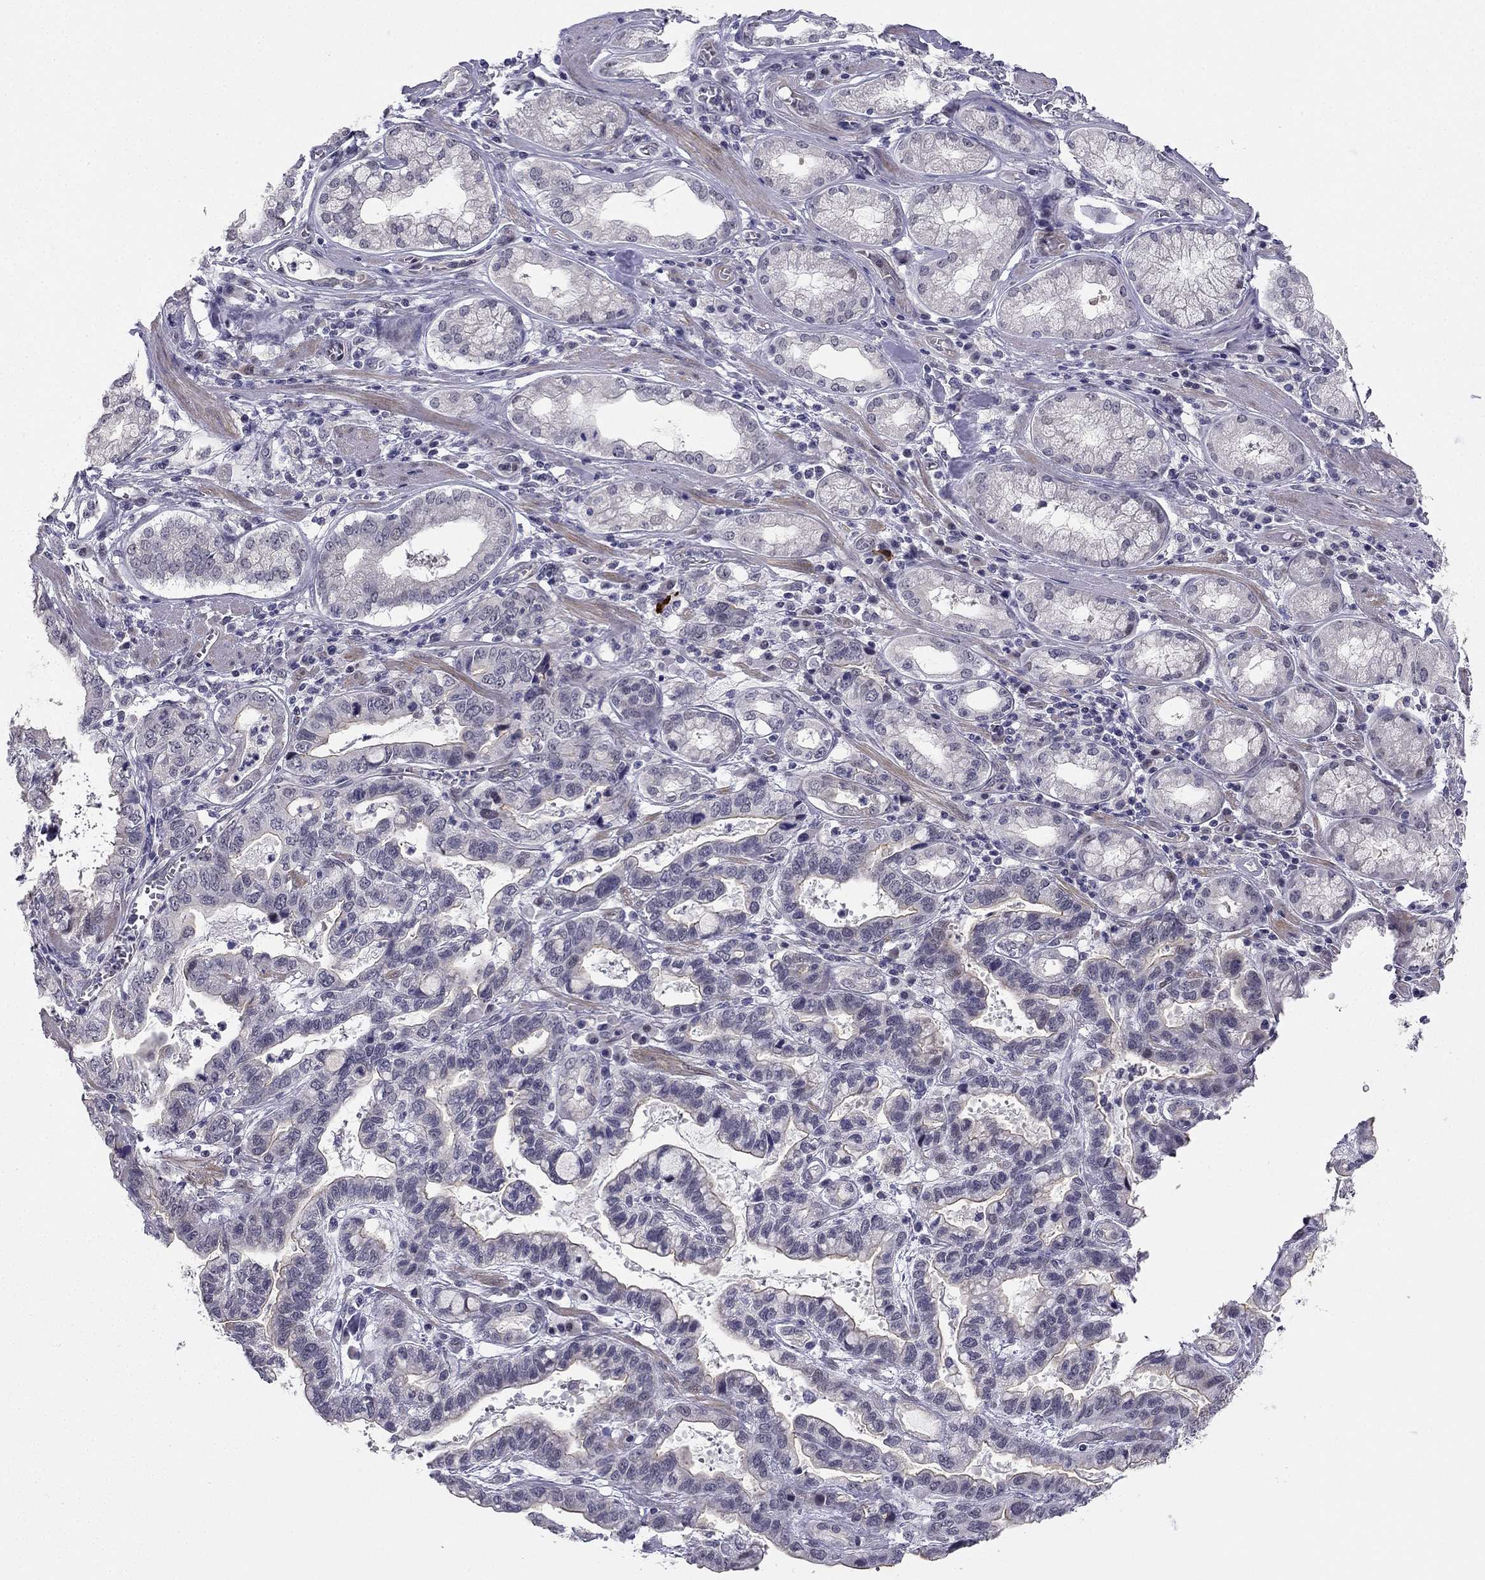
{"staining": {"intensity": "weak", "quantity": "<25%", "location": "nuclear"}, "tissue": "stomach cancer", "cell_type": "Tumor cells", "image_type": "cancer", "snomed": [{"axis": "morphology", "description": "Adenocarcinoma, NOS"}, {"axis": "topography", "description": "Stomach, lower"}], "caption": "Immunohistochemistry (IHC) photomicrograph of neoplastic tissue: human stomach cancer (adenocarcinoma) stained with DAB demonstrates no significant protein staining in tumor cells.", "gene": "CHST8", "patient": {"sex": "female", "age": 76}}